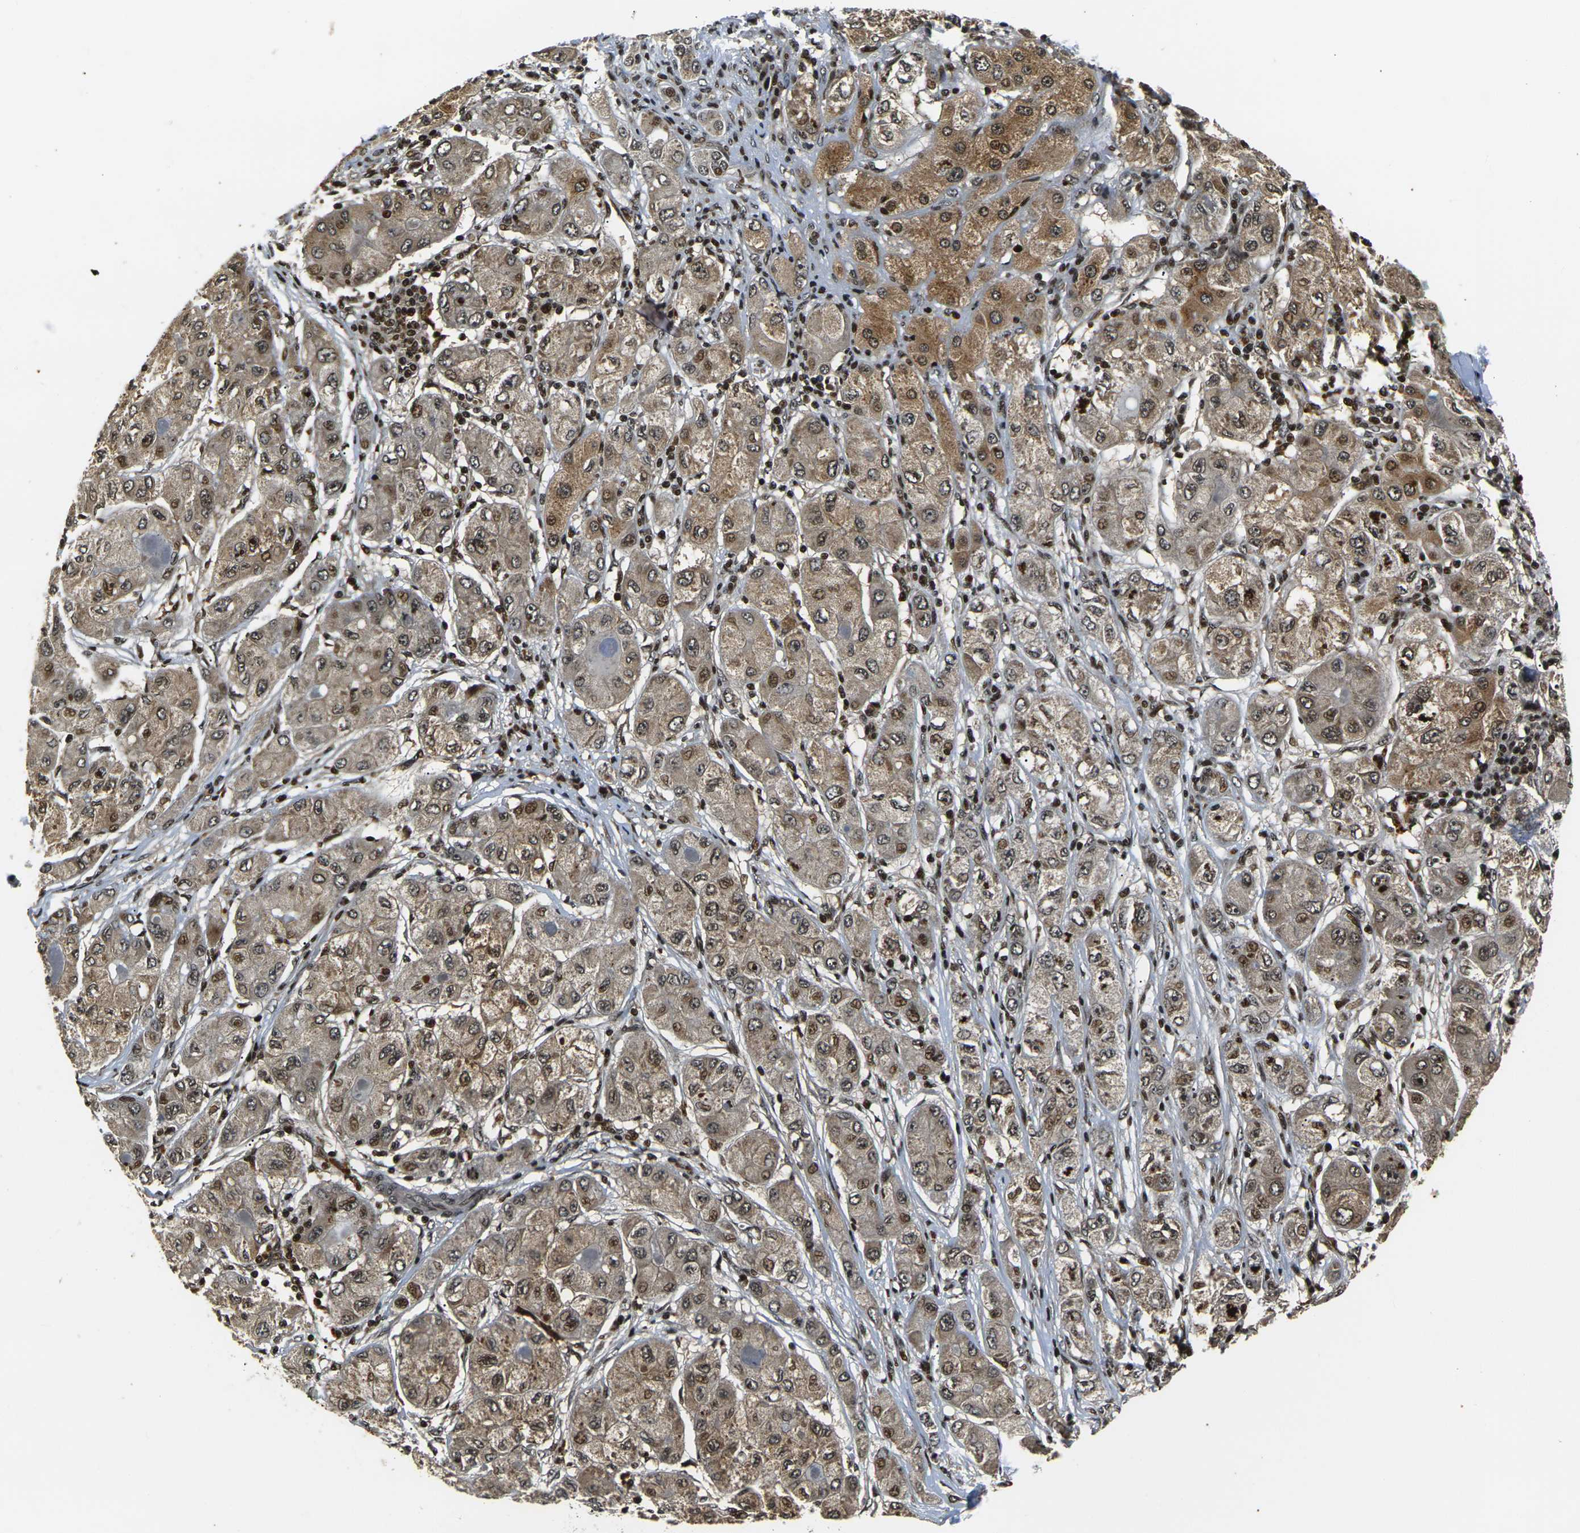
{"staining": {"intensity": "moderate", "quantity": ">75%", "location": "cytoplasmic/membranous,nuclear"}, "tissue": "liver cancer", "cell_type": "Tumor cells", "image_type": "cancer", "snomed": [{"axis": "morphology", "description": "Carcinoma, Hepatocellular, NOS"}, {"axis": "topography", "description": "Liver"}], "caption": "Hepatocellular carcinoma (liver) stained for a protein displays moderate cytoplasmic/membranous and nuclear positivity in tumor cells.", "gene": "ACTL6A", "patient": {"sex": "male", "age": 80}}